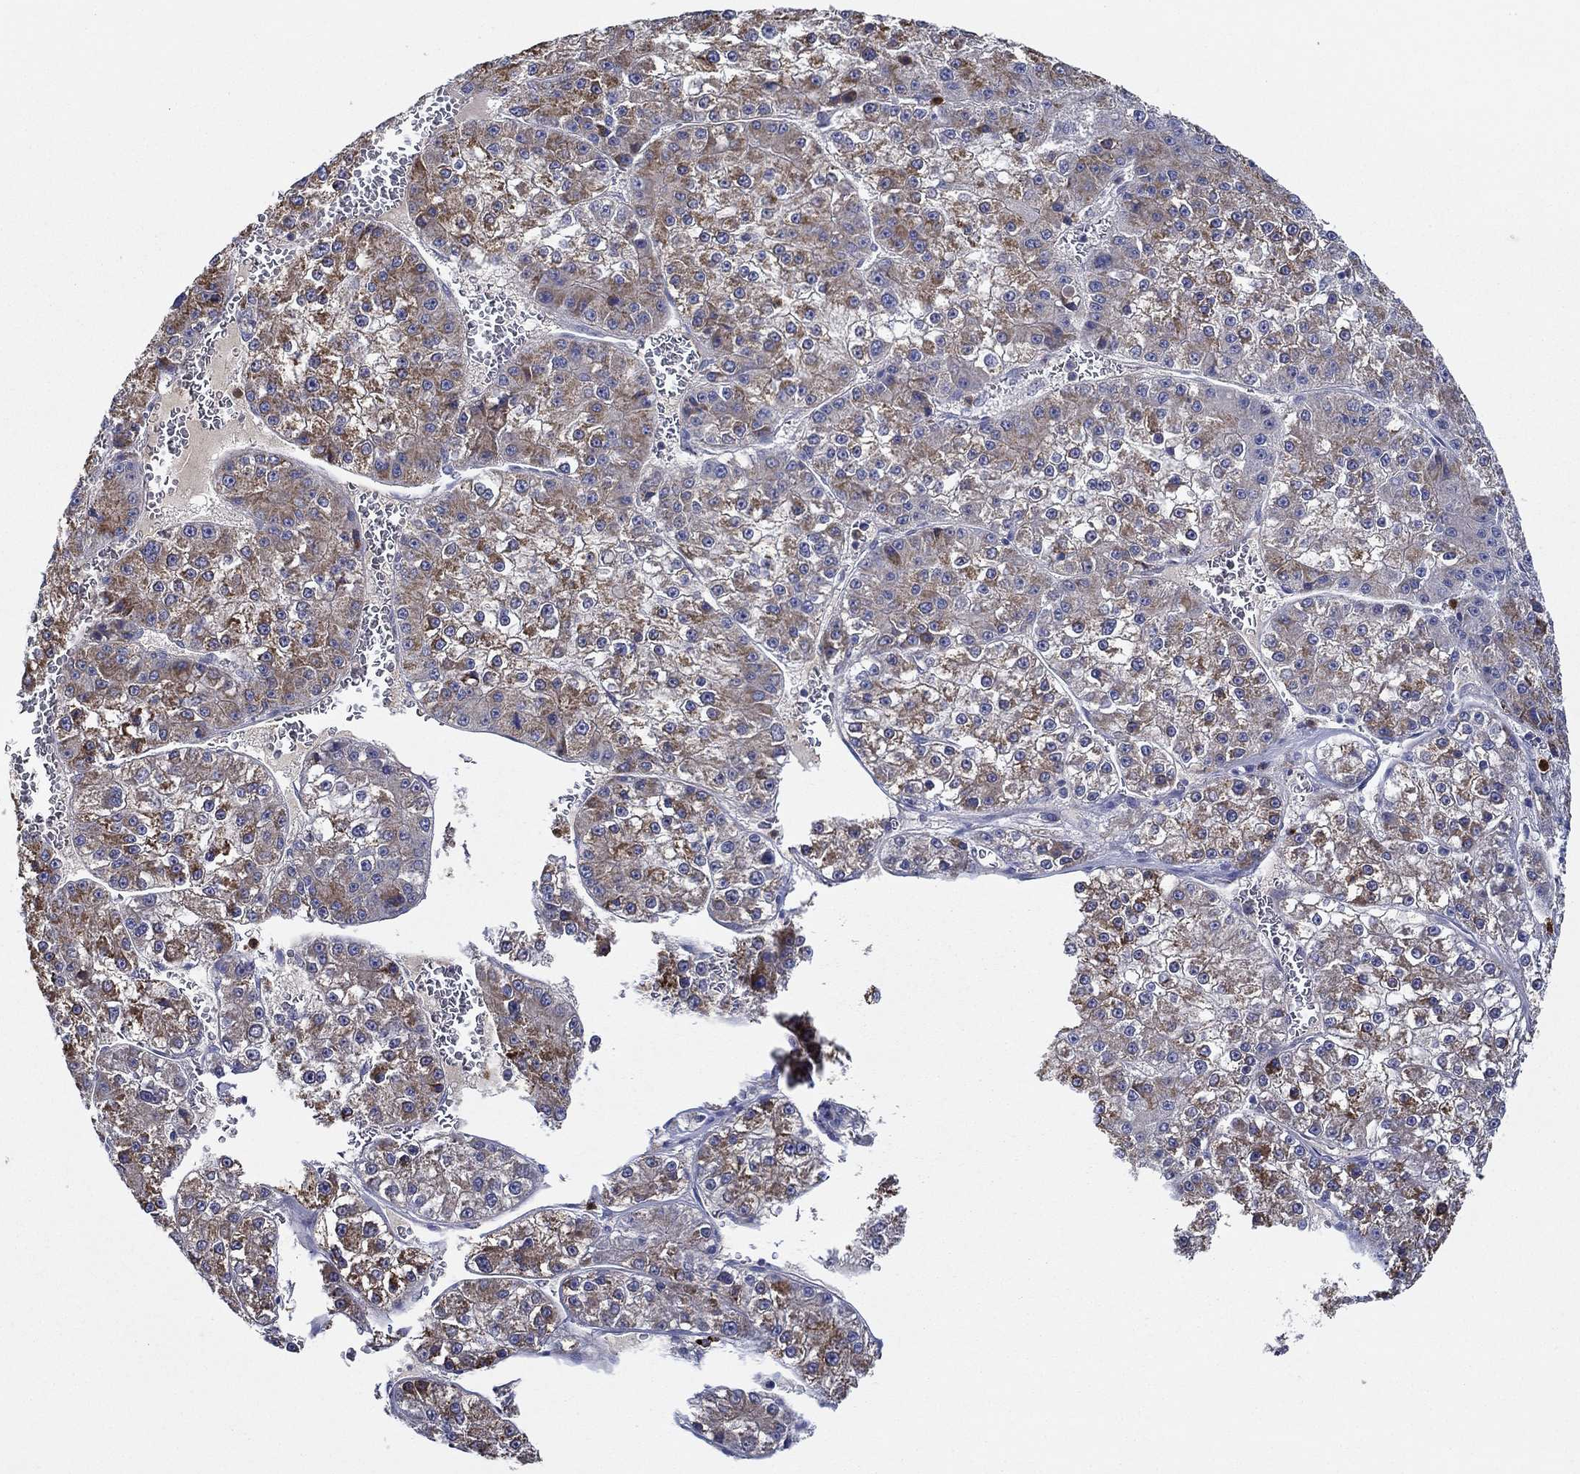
{"staining": {"intensity": "strong", "quantity": "25%-75%", "location": "cytoplasmic/membranous"}, "tissue": "liver cancer", "cell_type": "Tumor cells", "image_type": "cancer", "snomed": [{"axis": "morphology", "description": "Carcinoma, Hepatocellular, NOS"}, {"axis": "topography", "description": "Liver"}], "caption": "This is an image of immunohistochemistry (IHC) staining of liver cancer (hepatocellular carcinoma), which shows strong staining in the cytoplasmic/membranous of tumor cells.", "gene": "CHIT1", "patient": {"sex": "female", "age": 73}}